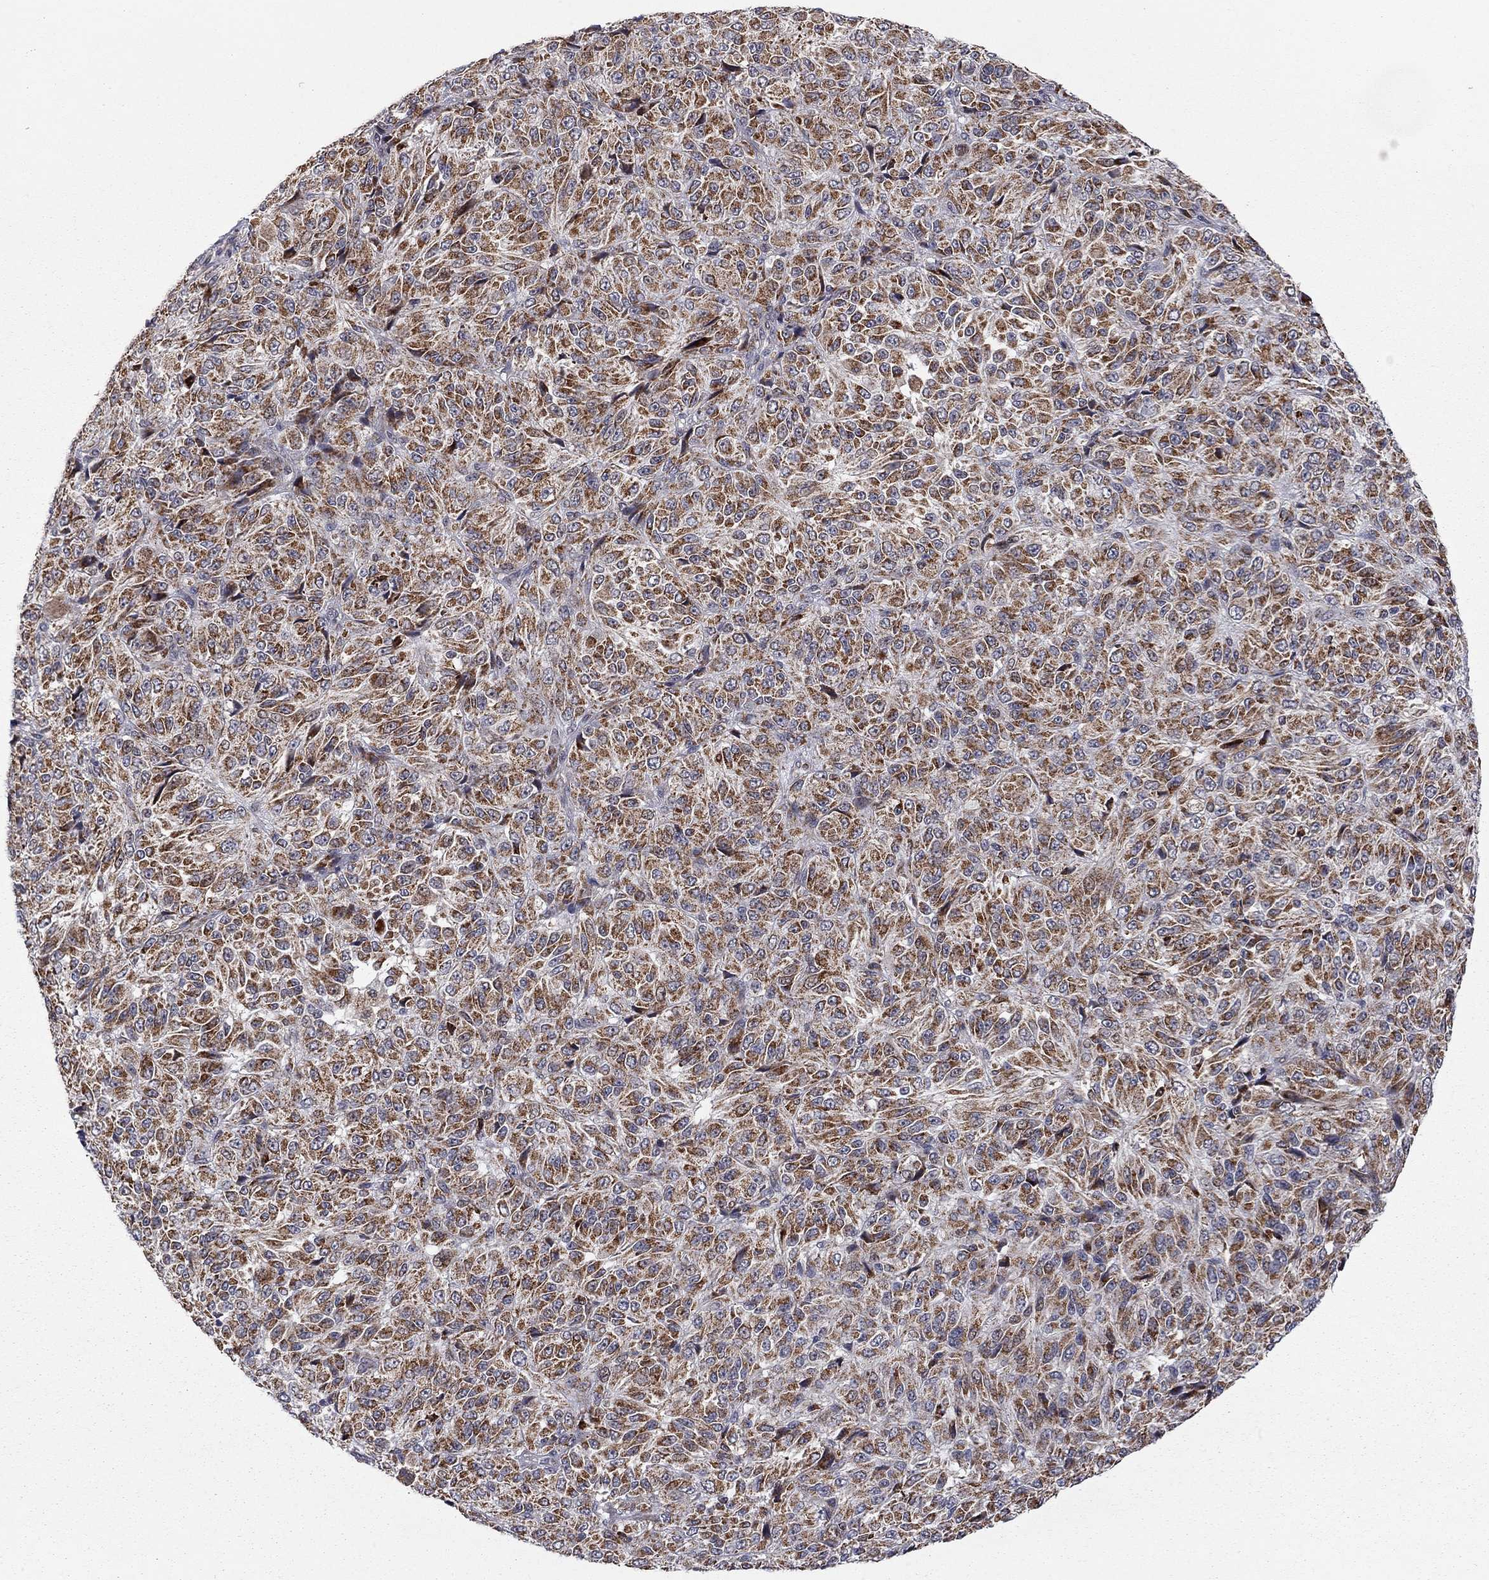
{"staining": {"intensity": "moderate", "quantity": ">75%", "location": "cytoplasmic/membranous"}, "tissue": "melanoma", "cell_type": "Tumor cells", "image_type": "cancer", "snomed": [{"axis": "morphology", "description": "Malignant melanoma, Metastatic site"}, {"axis": "topography", "description": "Brain"}], "caption": "Immunohistochemistry of human melanoma displays medium levels of moderate cytoplasmic/membranous staining in approximately >75% of tumor cells.", "gene": "IDS", "patient": {"sex": "female", "age": 56}}